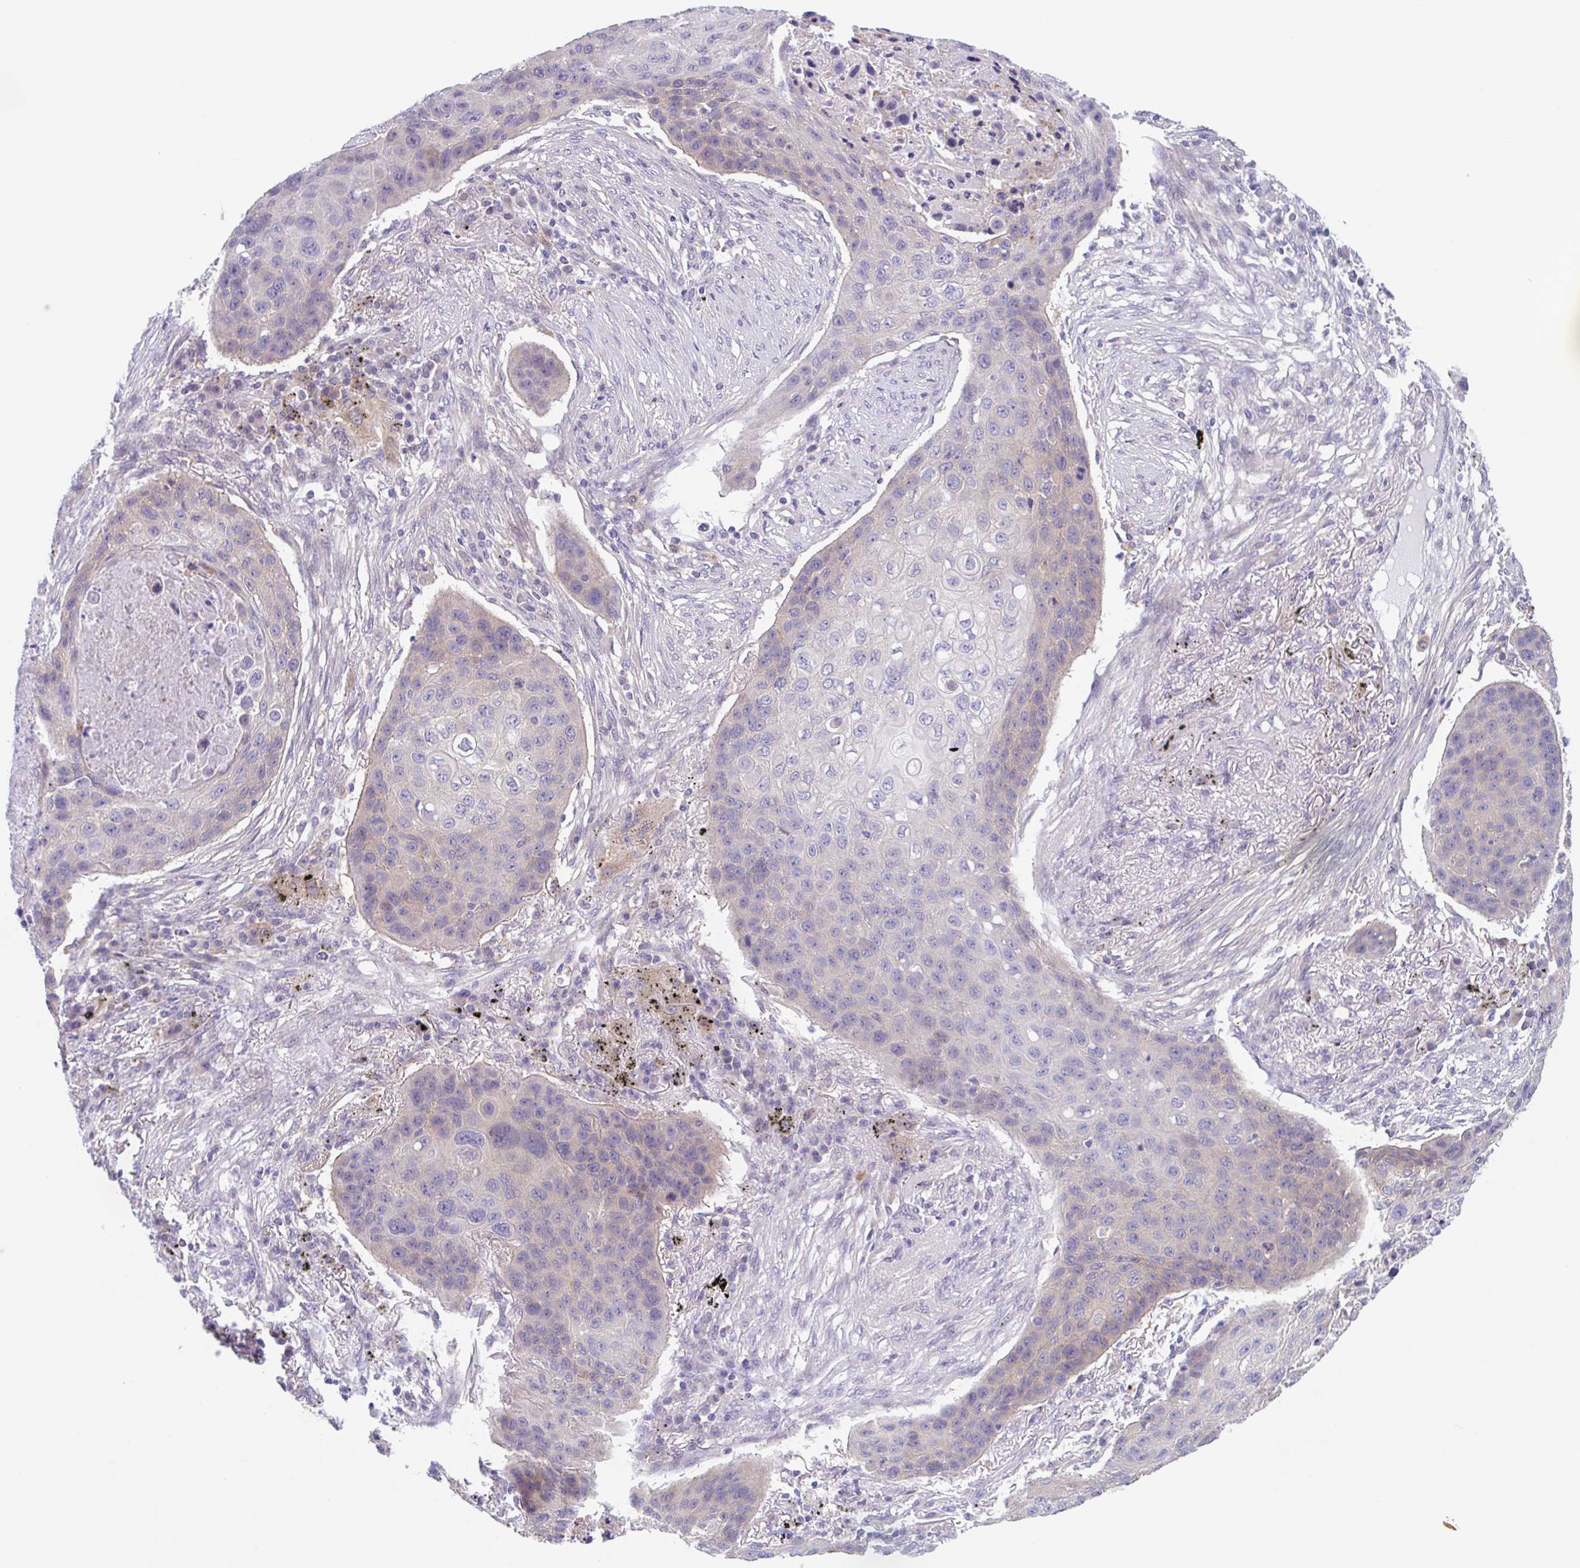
{"staining": {"intensity": "weak", "quantity": "<25%", "location": "cytoplasmic/membranous"}, "tissue": "lung cancer", "cell_type": "Tumor cells", "image_type": "cancer", "snomed": [{"axis": "morphology", "description": "Squamous cell carcinoma, NOS"}, {"axis": "topography", "description": "Lung"}], "caption": "This photomicrograph is of lung squamous cell carcinoma stained with immunohistochemistry (IHC) to label a protein in brown with the nuclei are counter-stained blue. There is no expression in tumor cells. The staining is performed using DAB brown chromogen with nuclei counter-stained in using hematoxylin.", "gene": "TMEM86A", "patient": {"sex": "female", "age": 63}}